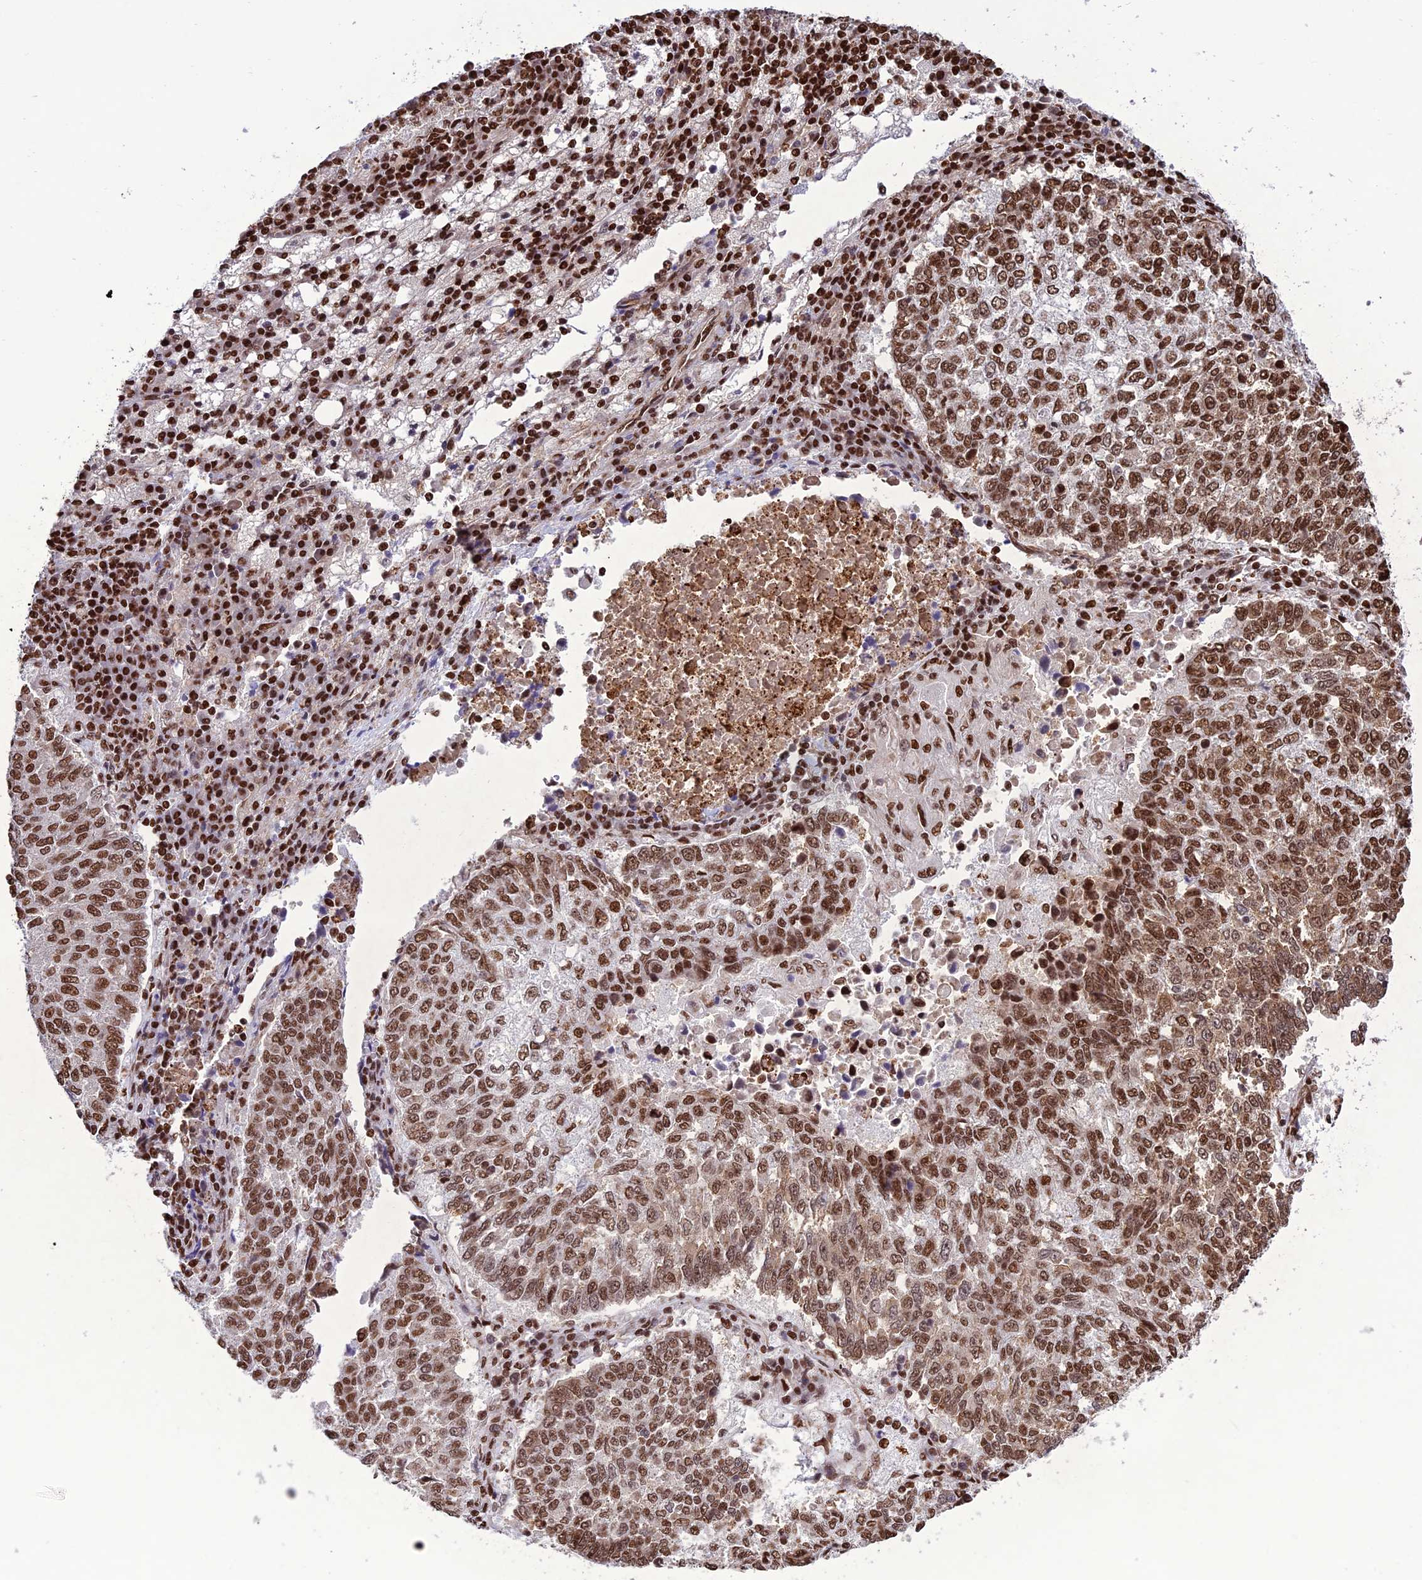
{"staining": {"intensity": "moderate", "quantity": ">75%", "location": "nuclear"}, "tissue": "lung cancer", "cell_type": "Tumor cells", "image_type": "cancer", "snomed": [{"axis": "morphology", "description": "Squamous cell carcinoma, NOS"}, {"axis": "topography", "description": "Lung"}], "caption": "Protein staining reveals moderate nuclear positivity in approximately >75% of tumor cells in squamous cell carcinoma (lung). The staining is performed using DAB (3,3'-diaminobenzidine) brown chromogen to label protein expression. The nuclei are counter-stained blue using hematoxylin.", "gene": "INO80E", "patient": {"sex": "male", "age": 73}}